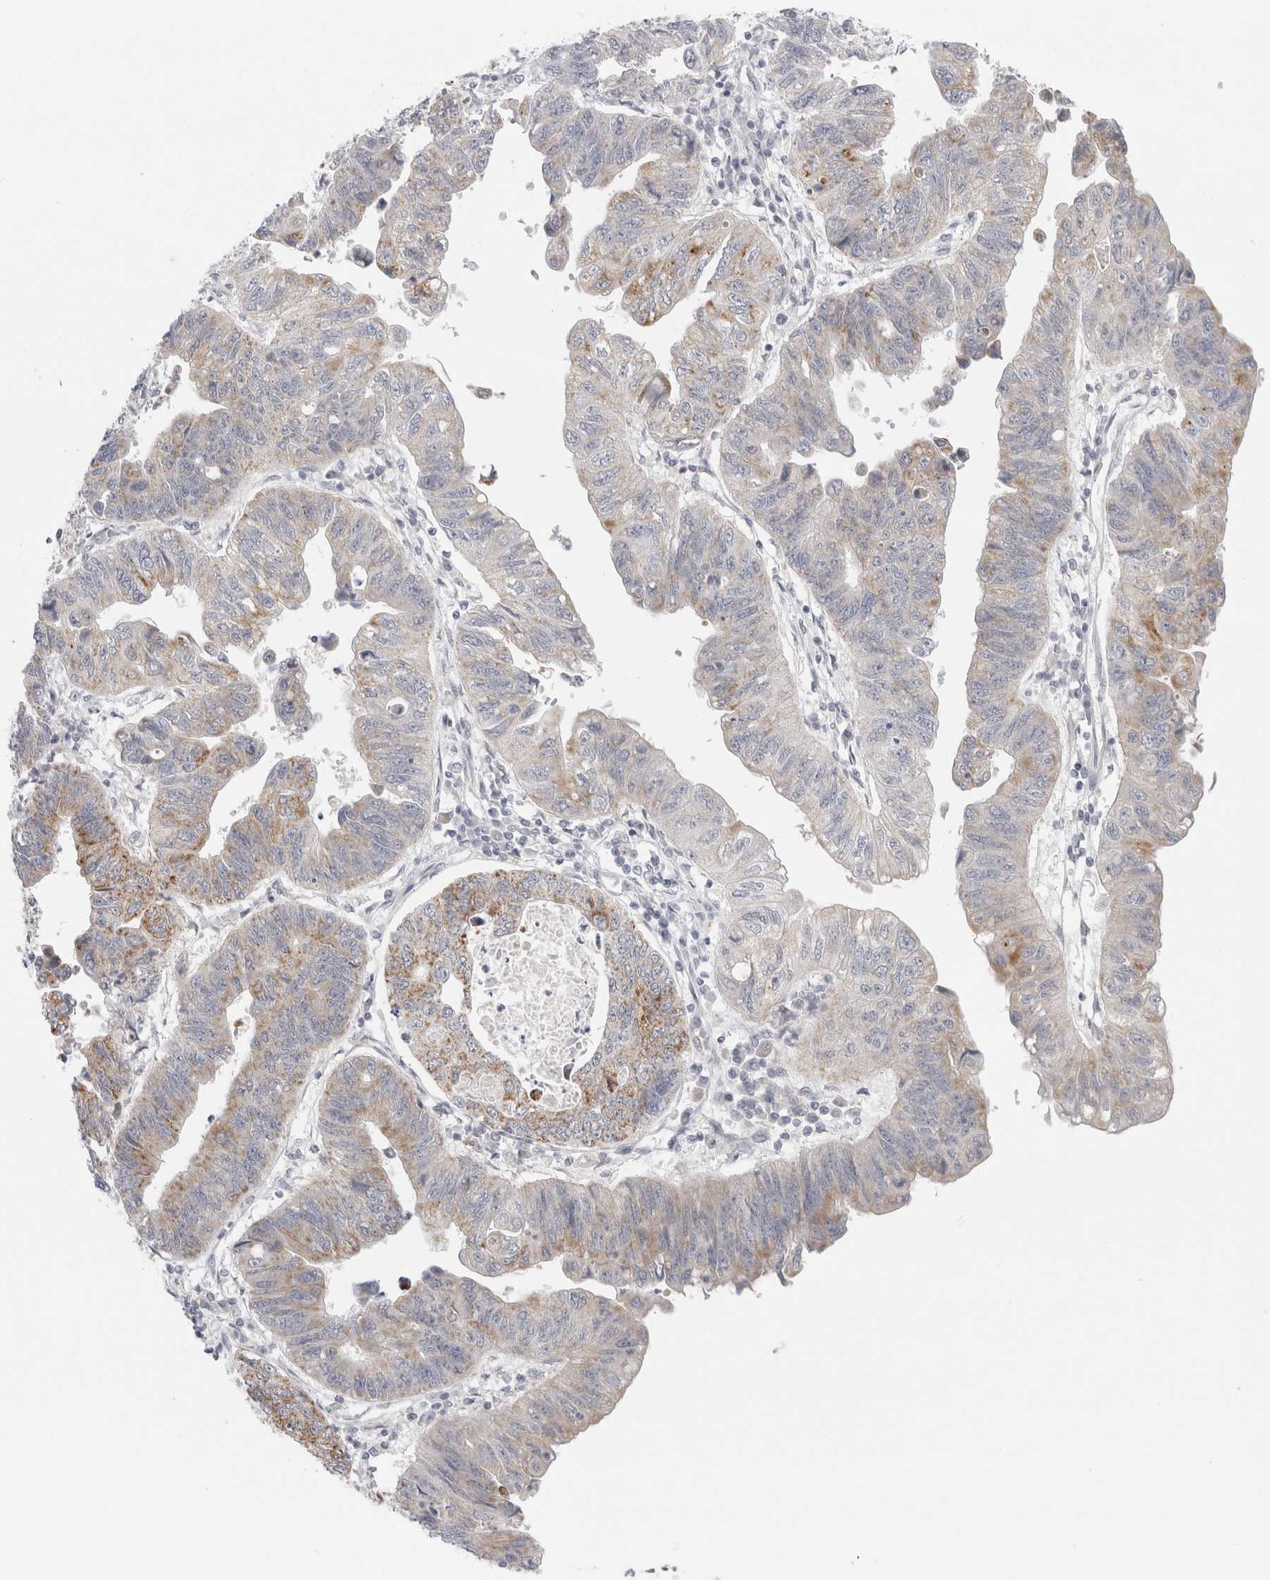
{"staining": {"intensity": "moderate", "quantity": "25%-75%", "location": "cytoplasmic/membranous"}, "tissue": "stomach cancer", "cell_type": "Tumor cells", "image_type": "cancer", "snomed": [{"axis": "morphology", "description": "Adenocarcinoma, NOS"}, {"axis": "topography", "description": "Stomach"}], "caption": "Moderate cytoplasmic/membranous protein expression is seen in approximately 25%-75% of tumor cells in stomach cancer (adenocarcinoma).", "gene": "FAHD1", "patient": {"sex": "male", "age": 59}}